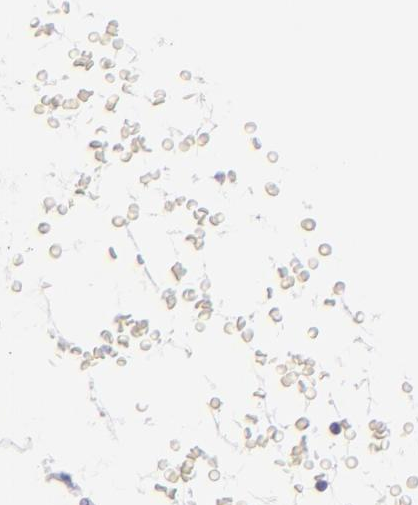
{"staining": {"intensity": "negative", "quantity": "none", "location": "none"}, "tissue": "adipose tissue", "cell_type": "Adipocytes", "image_type": "normal", "snomed": [{"axis": "morphology", "description": "Normal tissue, NOS"}, {"axis": "morphology", "description": "Duct carcinoma"}, {"axis": "topography", "description": "Breast"}, {"axis": "topography", "description": "Adipose tissue"}], "caption": "DAB immunohistochemical staining of normal human adipose tissue reveals no significant positivity in adipocytes.", "gene": "F13A1", "patient": {"sex": "female", "age": 37}}